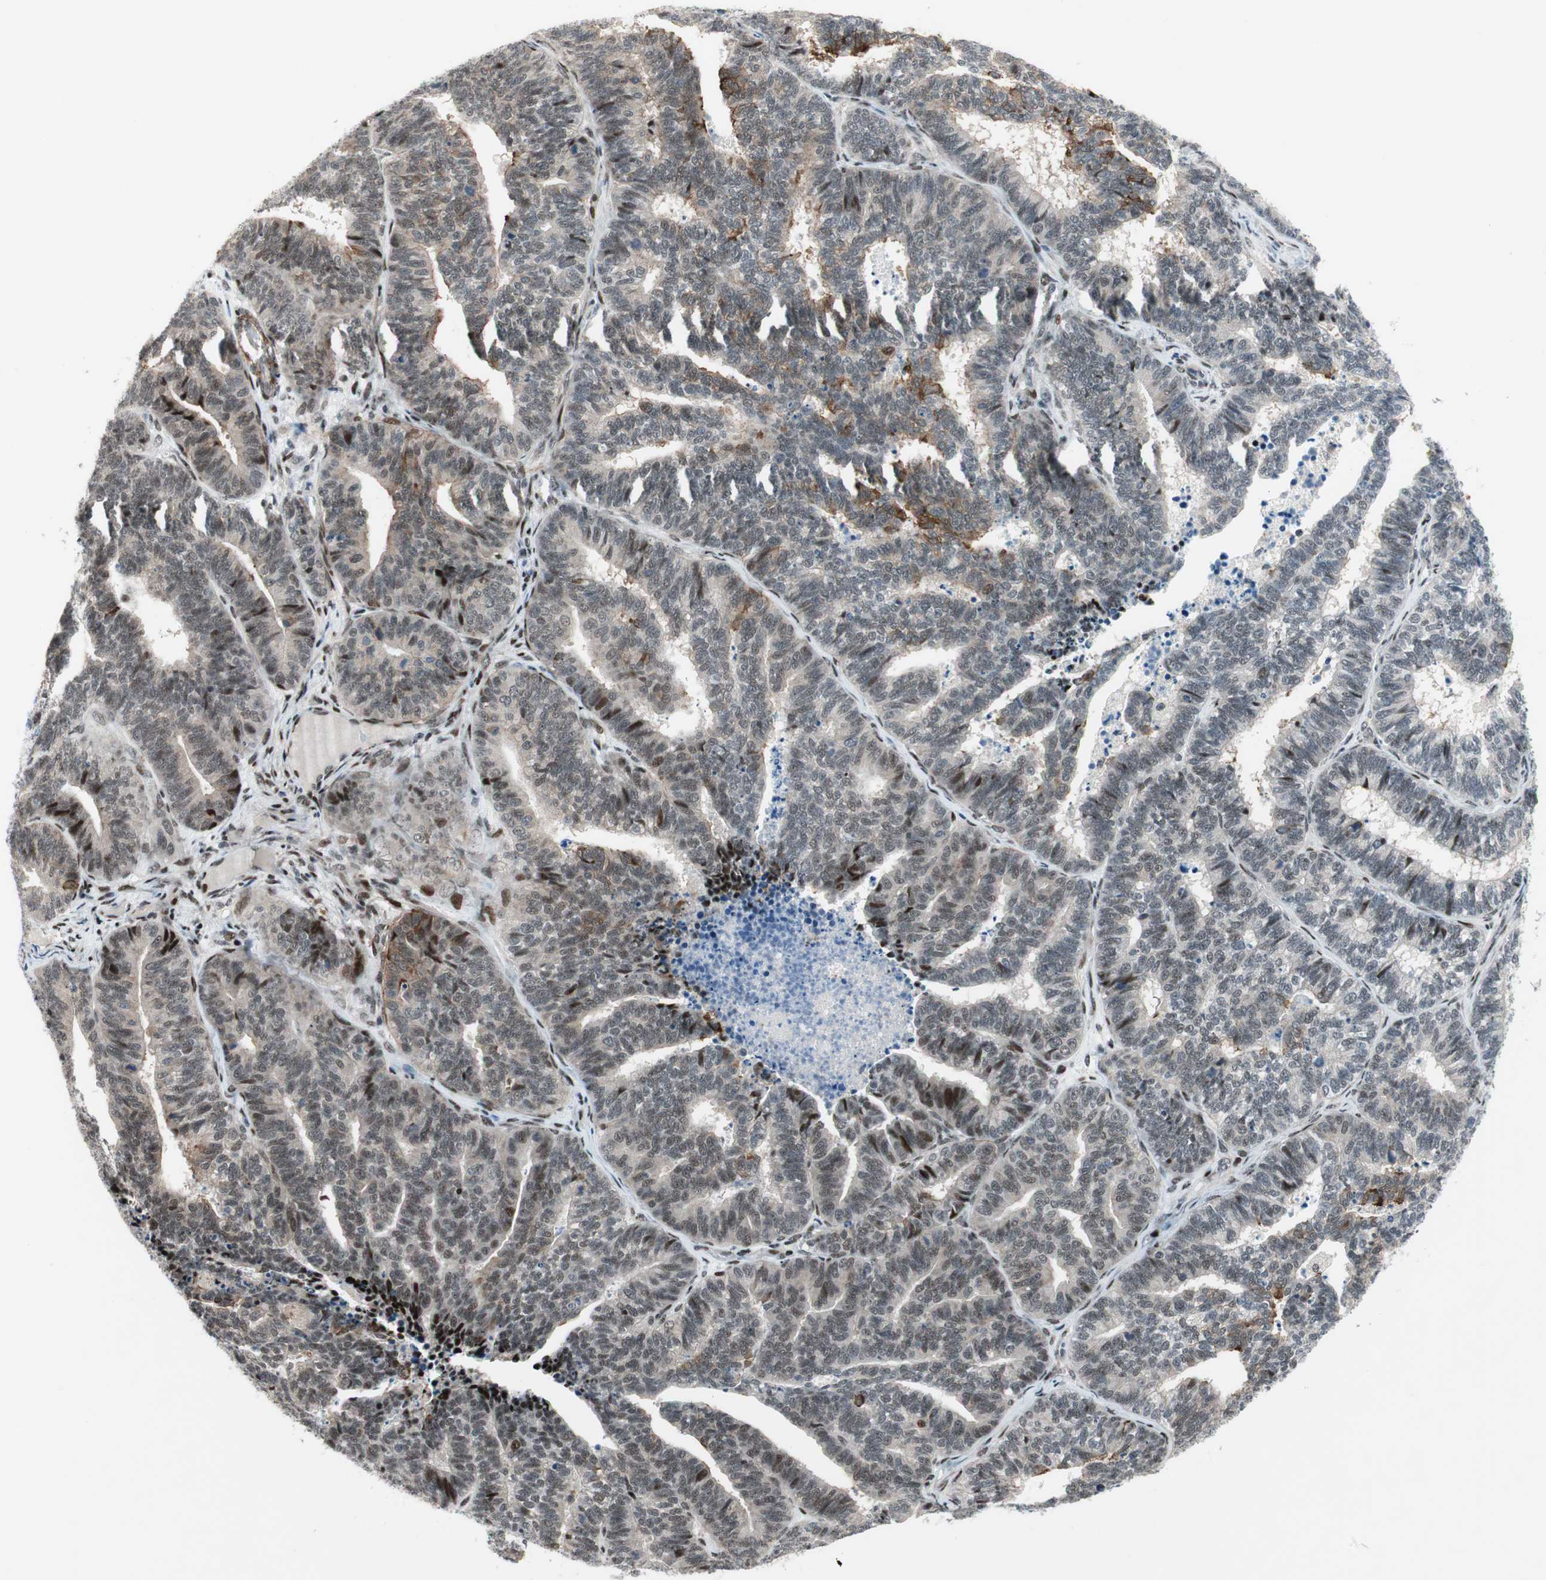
{"staining": {"intensity": "strong", "quantity": "<25%", "location": "nuclear"}, "tissue": "endometrial cancer", "cell_type": "Tumor cells", "image_type": "cancer", "snomed": [{"axis": "morphology", "description": "Adenocarcinoma, NOS"}, {"axis": "topography", "description": "Endometrium"}], "caption": "Human endometrial adenocarcinoma stained for a protein (brown) shows strong nuclear positive expression in approximately <25% of tumor cells.", "gene": "FBXO44", "patient": {"sex": "female", "age": 70}}